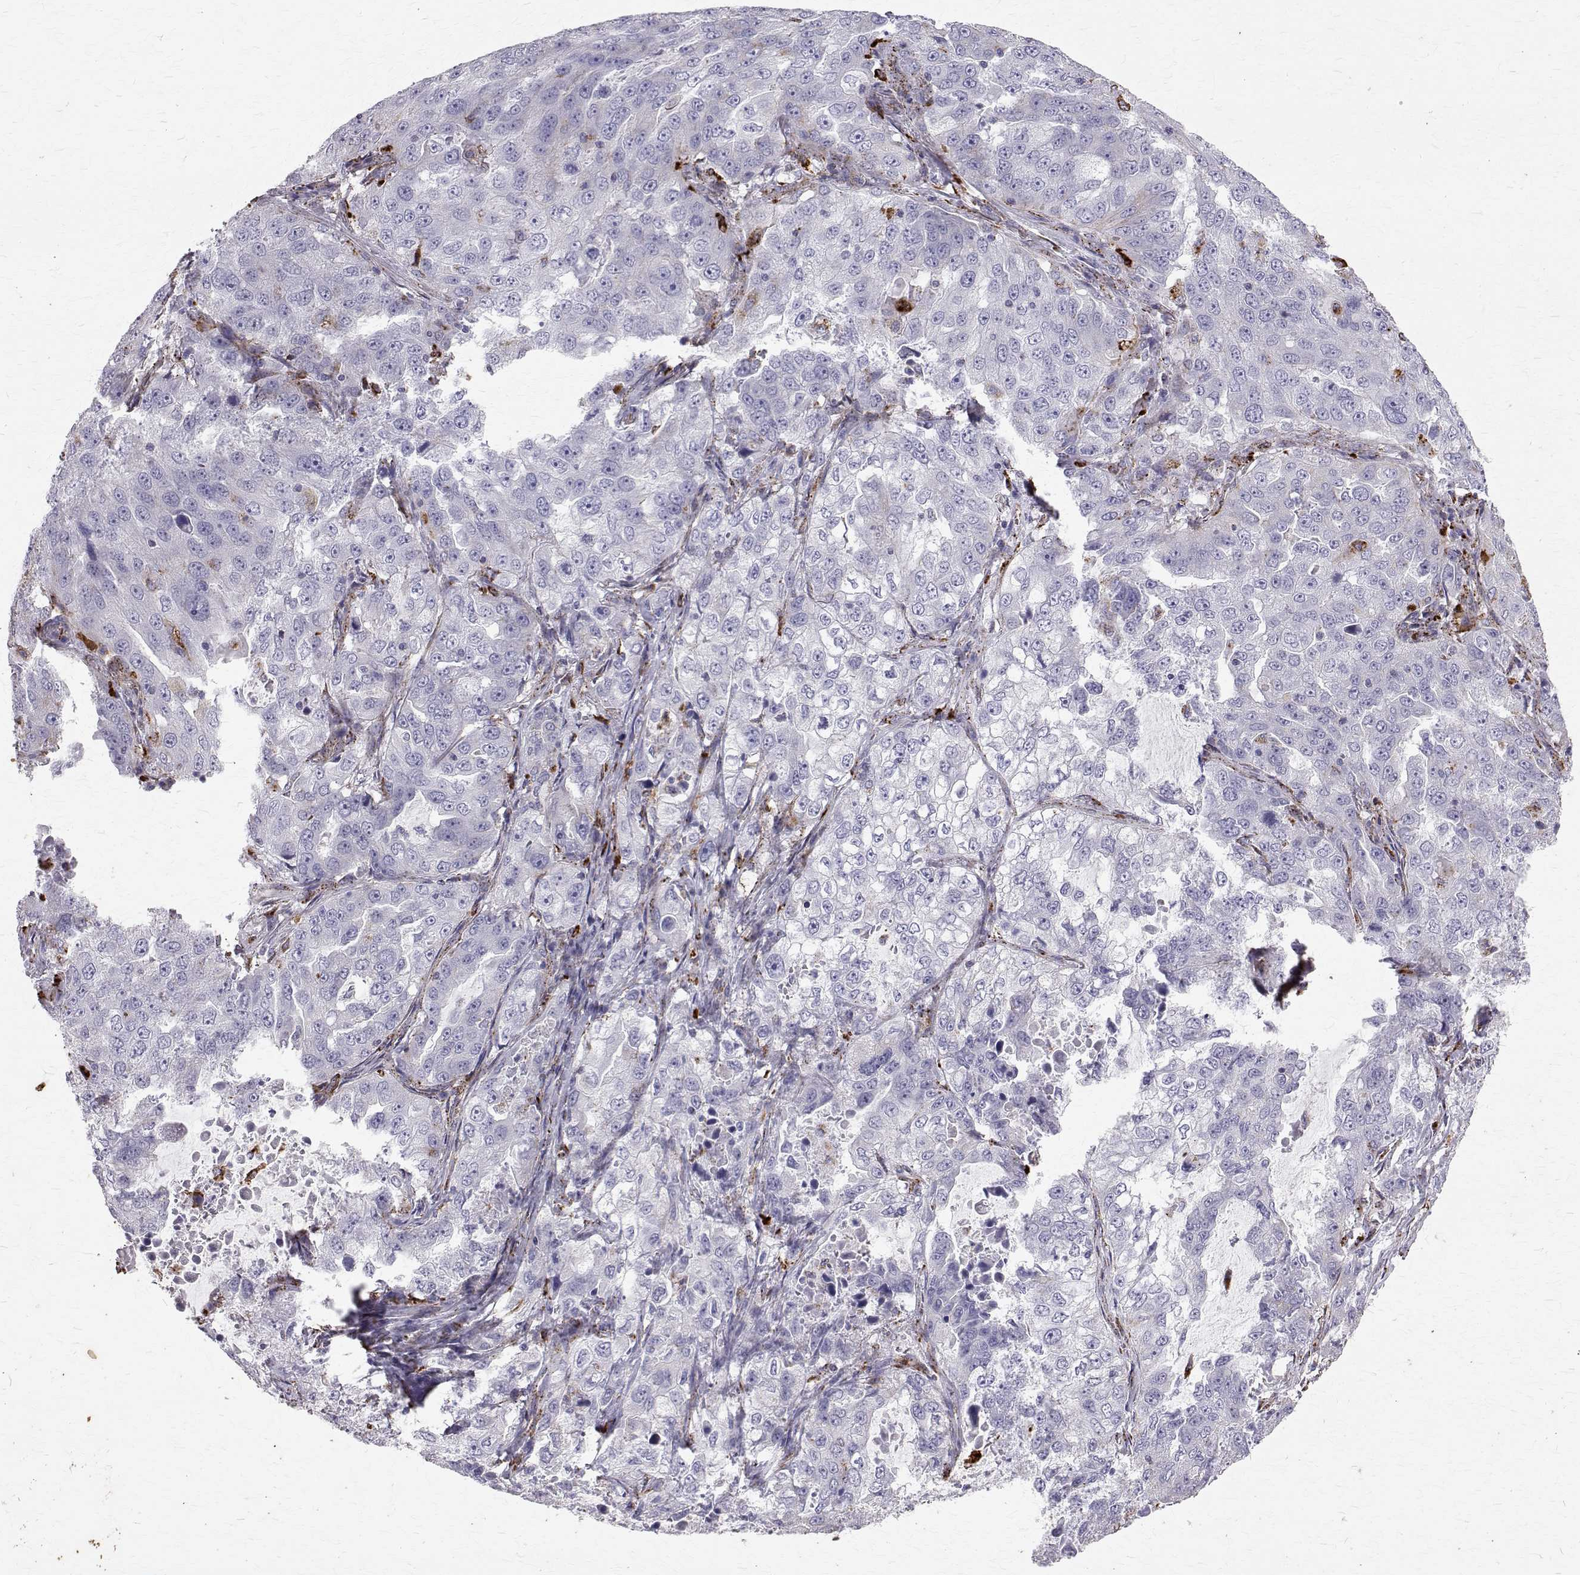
{"staining": {"intensity": "negative", "quantity": "none", "location": "none"}, "tissue": "lung cancer", "cell_type": "Tumor cells", "image_type": "cancer", "snomed": [{"axis": "morphology", "description": "Adenocarcinoma, NOS"}, {"axis": "topography", "description": "Lung"}], "caption": "Lung cancer stained for a protein using immunohistochemistry shows no expression tumor cells.", "gene": "TPP1", "patient": {"sex": "female", "age": 61}}